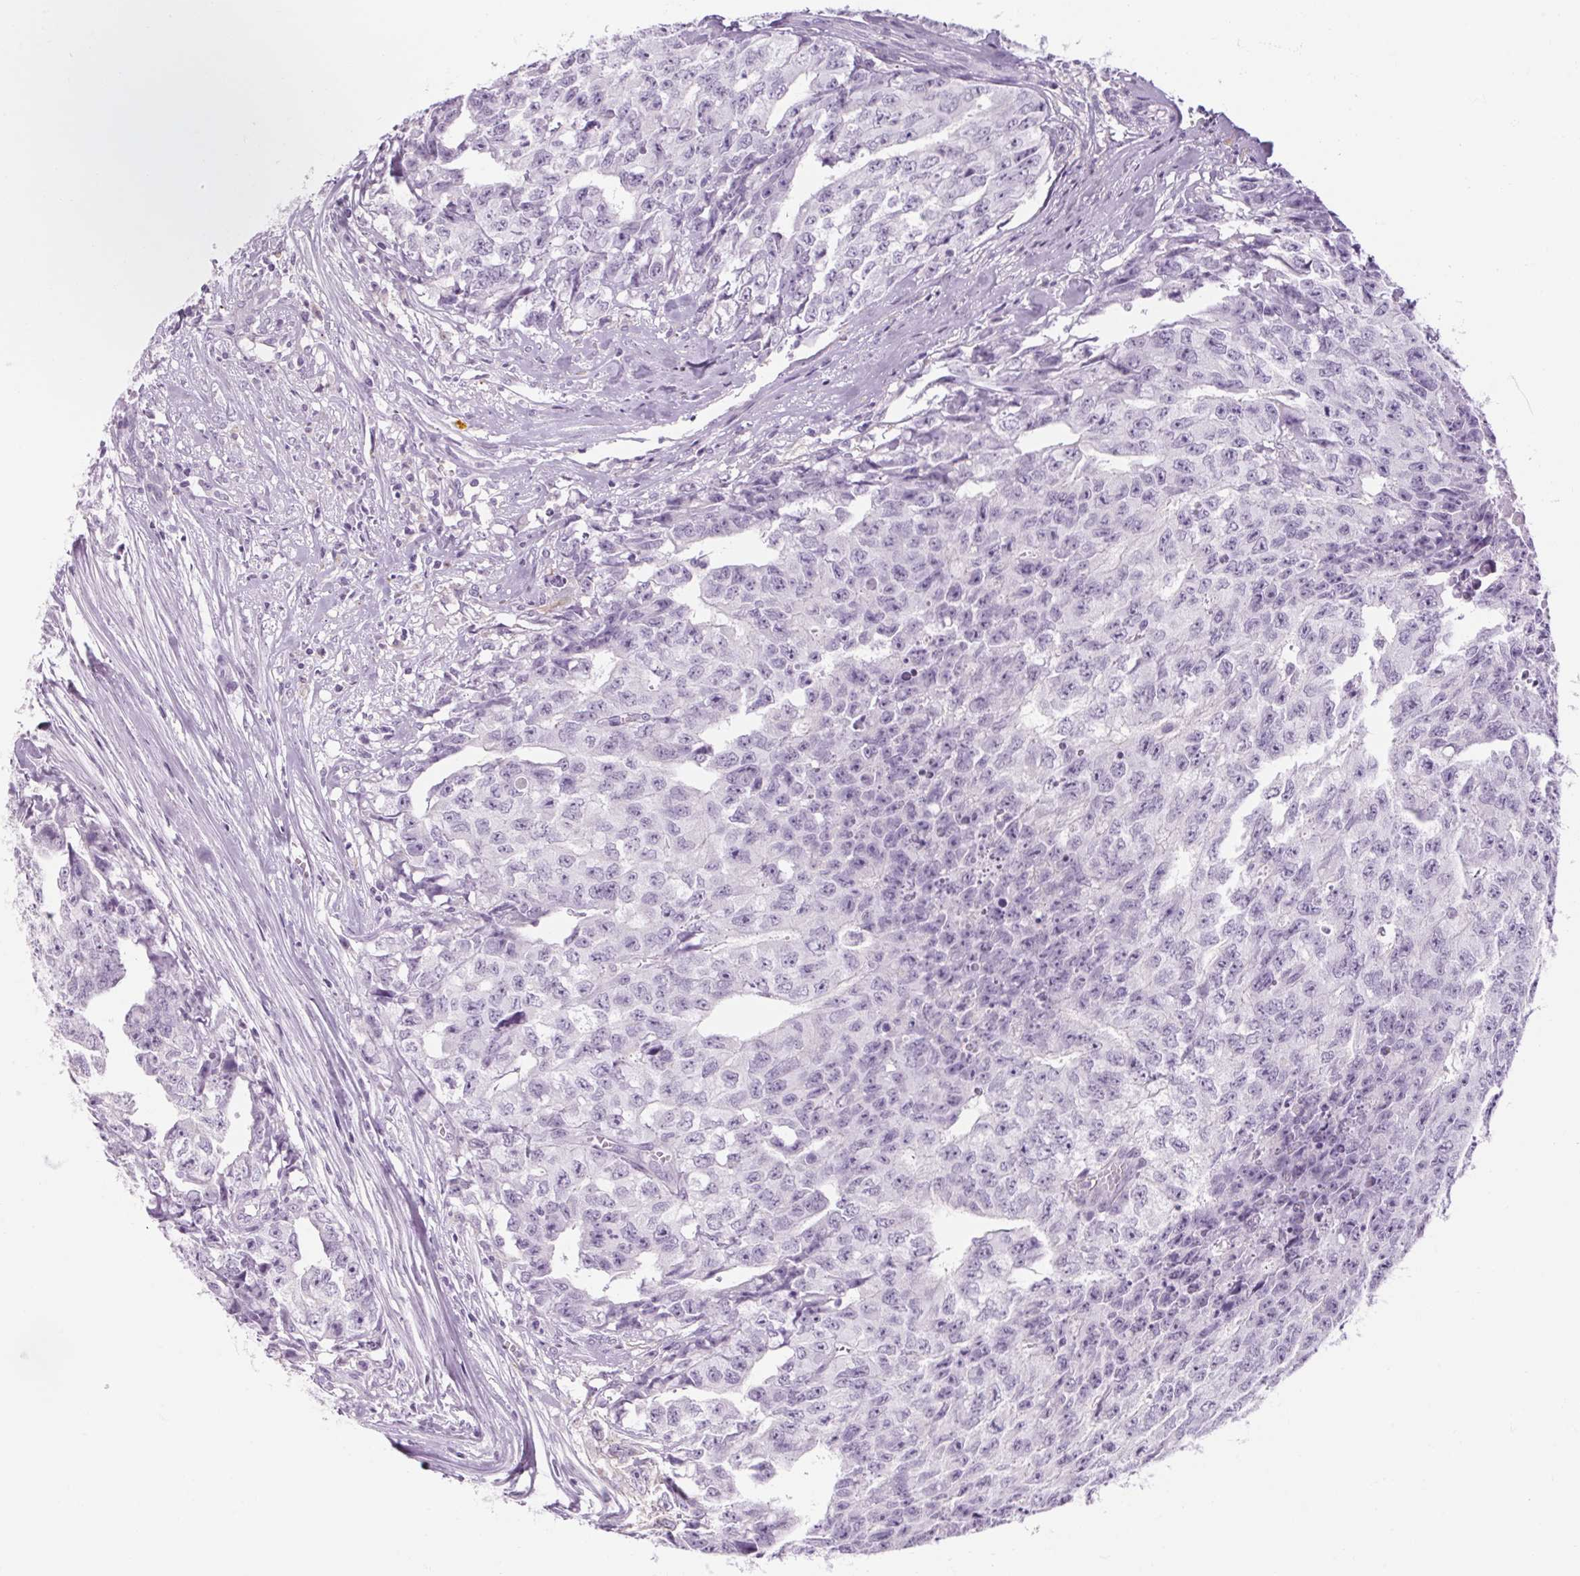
{"staining": {"intensity": "negative", "quantity": "none", "location": "none"}, "tissue": "testis cancer", "cell_type": "Tumor cells", "image_type": "cancer", "snomed": [{"axis": "morphology", "description": "Carcinoma, Embryonal, NOS"}, {"axis": "morphology", "description": "Teratoma, malignant, NOS"}, {"axis": "topography", "description": "Testis"}], "caption": "Micrograph shows no significant protein positivity in tumor cells of testis embryonal carcinoma.", "gene": "RPTN", "patient": {"sex": "male", "age": 24}}